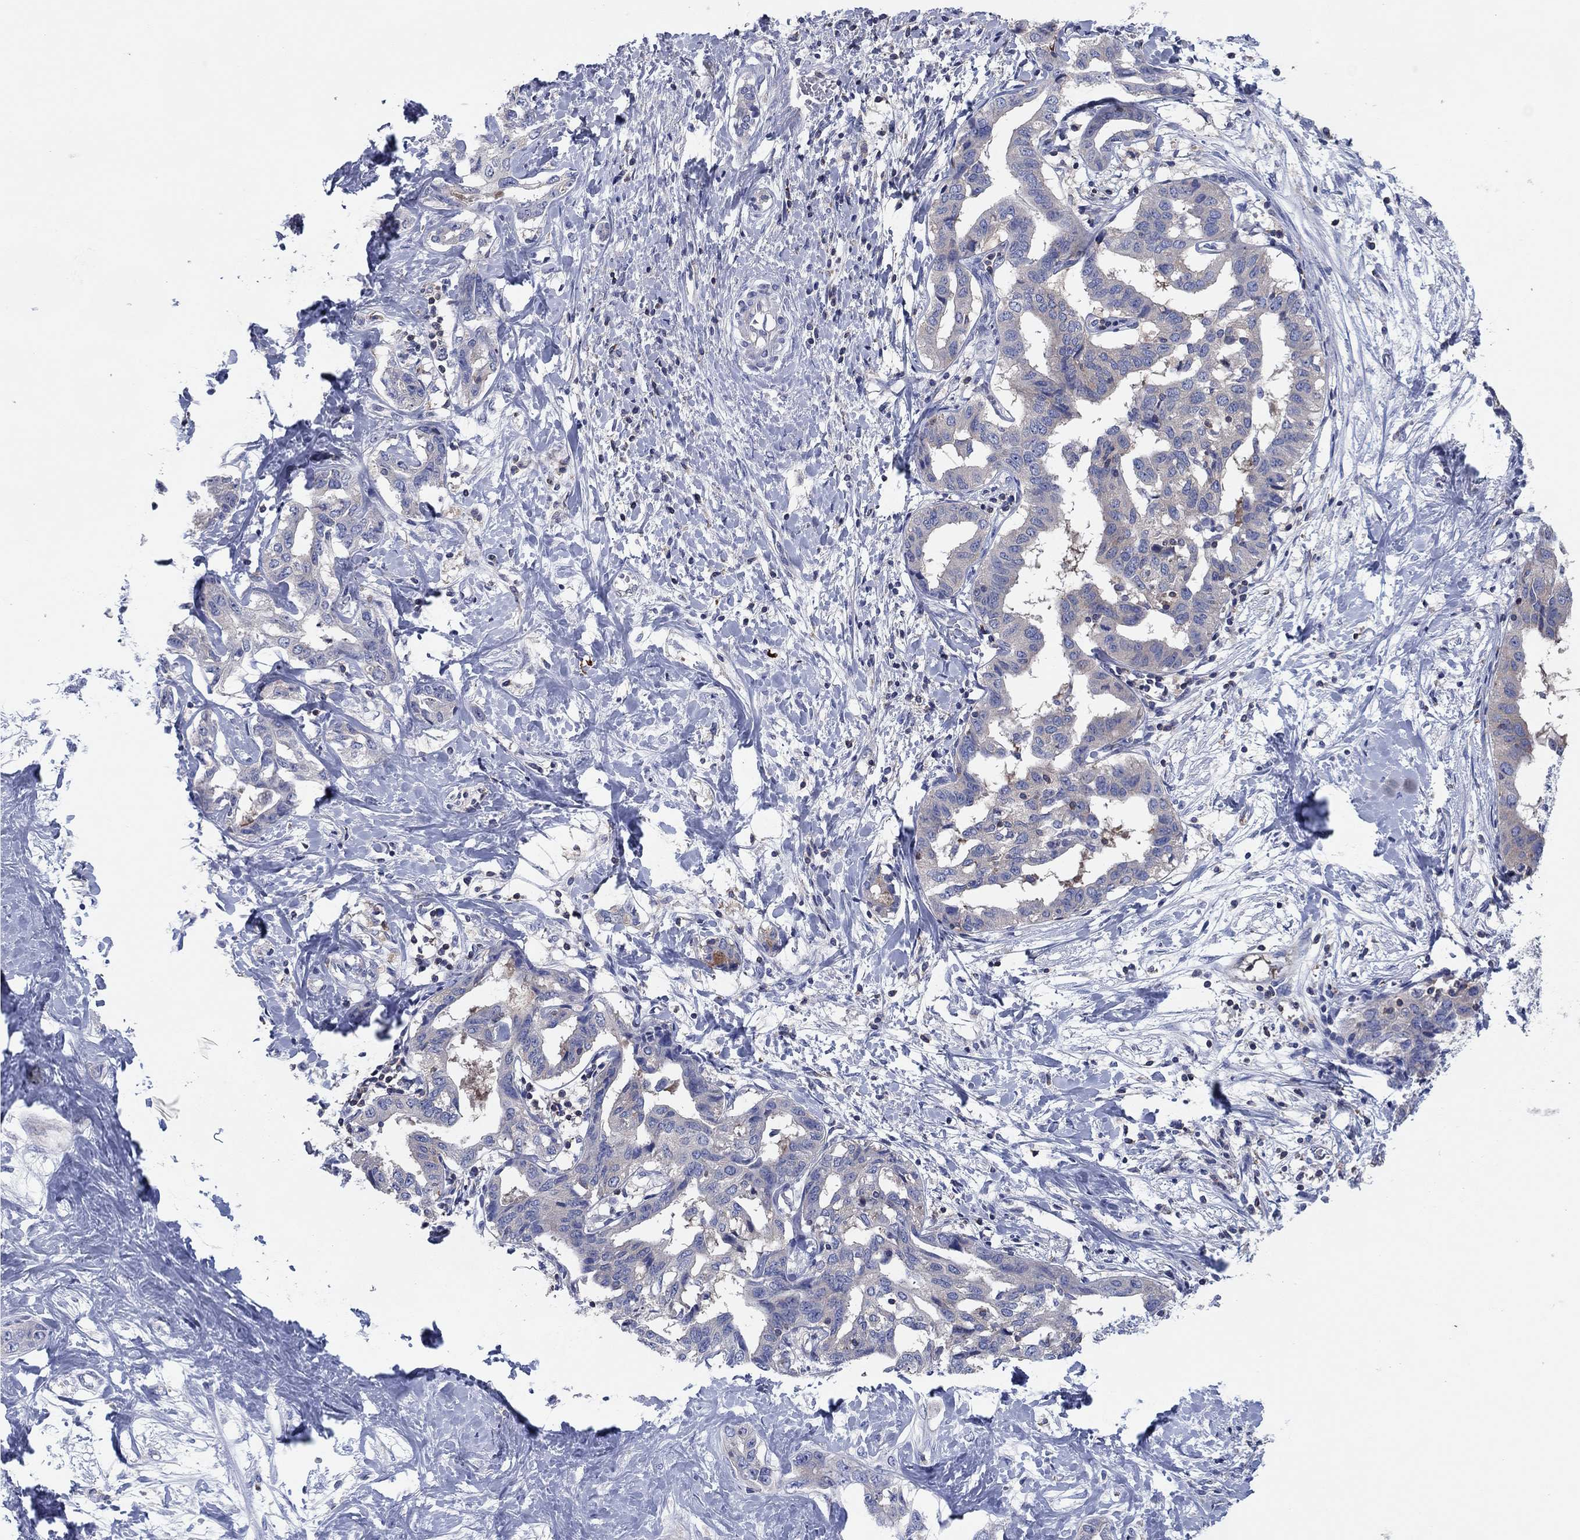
{"staining": {"intensity": "negative", "quantity": "none", "location": "none"}, "tissue": "liver cancer", "cell_type": "Tumor cells", "image_type": "cancer", "snomed": [{"axis": "morphology", "description": "Cholangiocarcinoma"}, {"axis": "topography", "description": "Liver"}], "caption": "A photomicrograph of liver cholangiocarcinoma stained for a protein exhibits no brown staining in tumor cells. (IHC, brightfield microscopy, high magnification).", "gene": "PVR", "patient": {"sex": "male", "age": 59}}